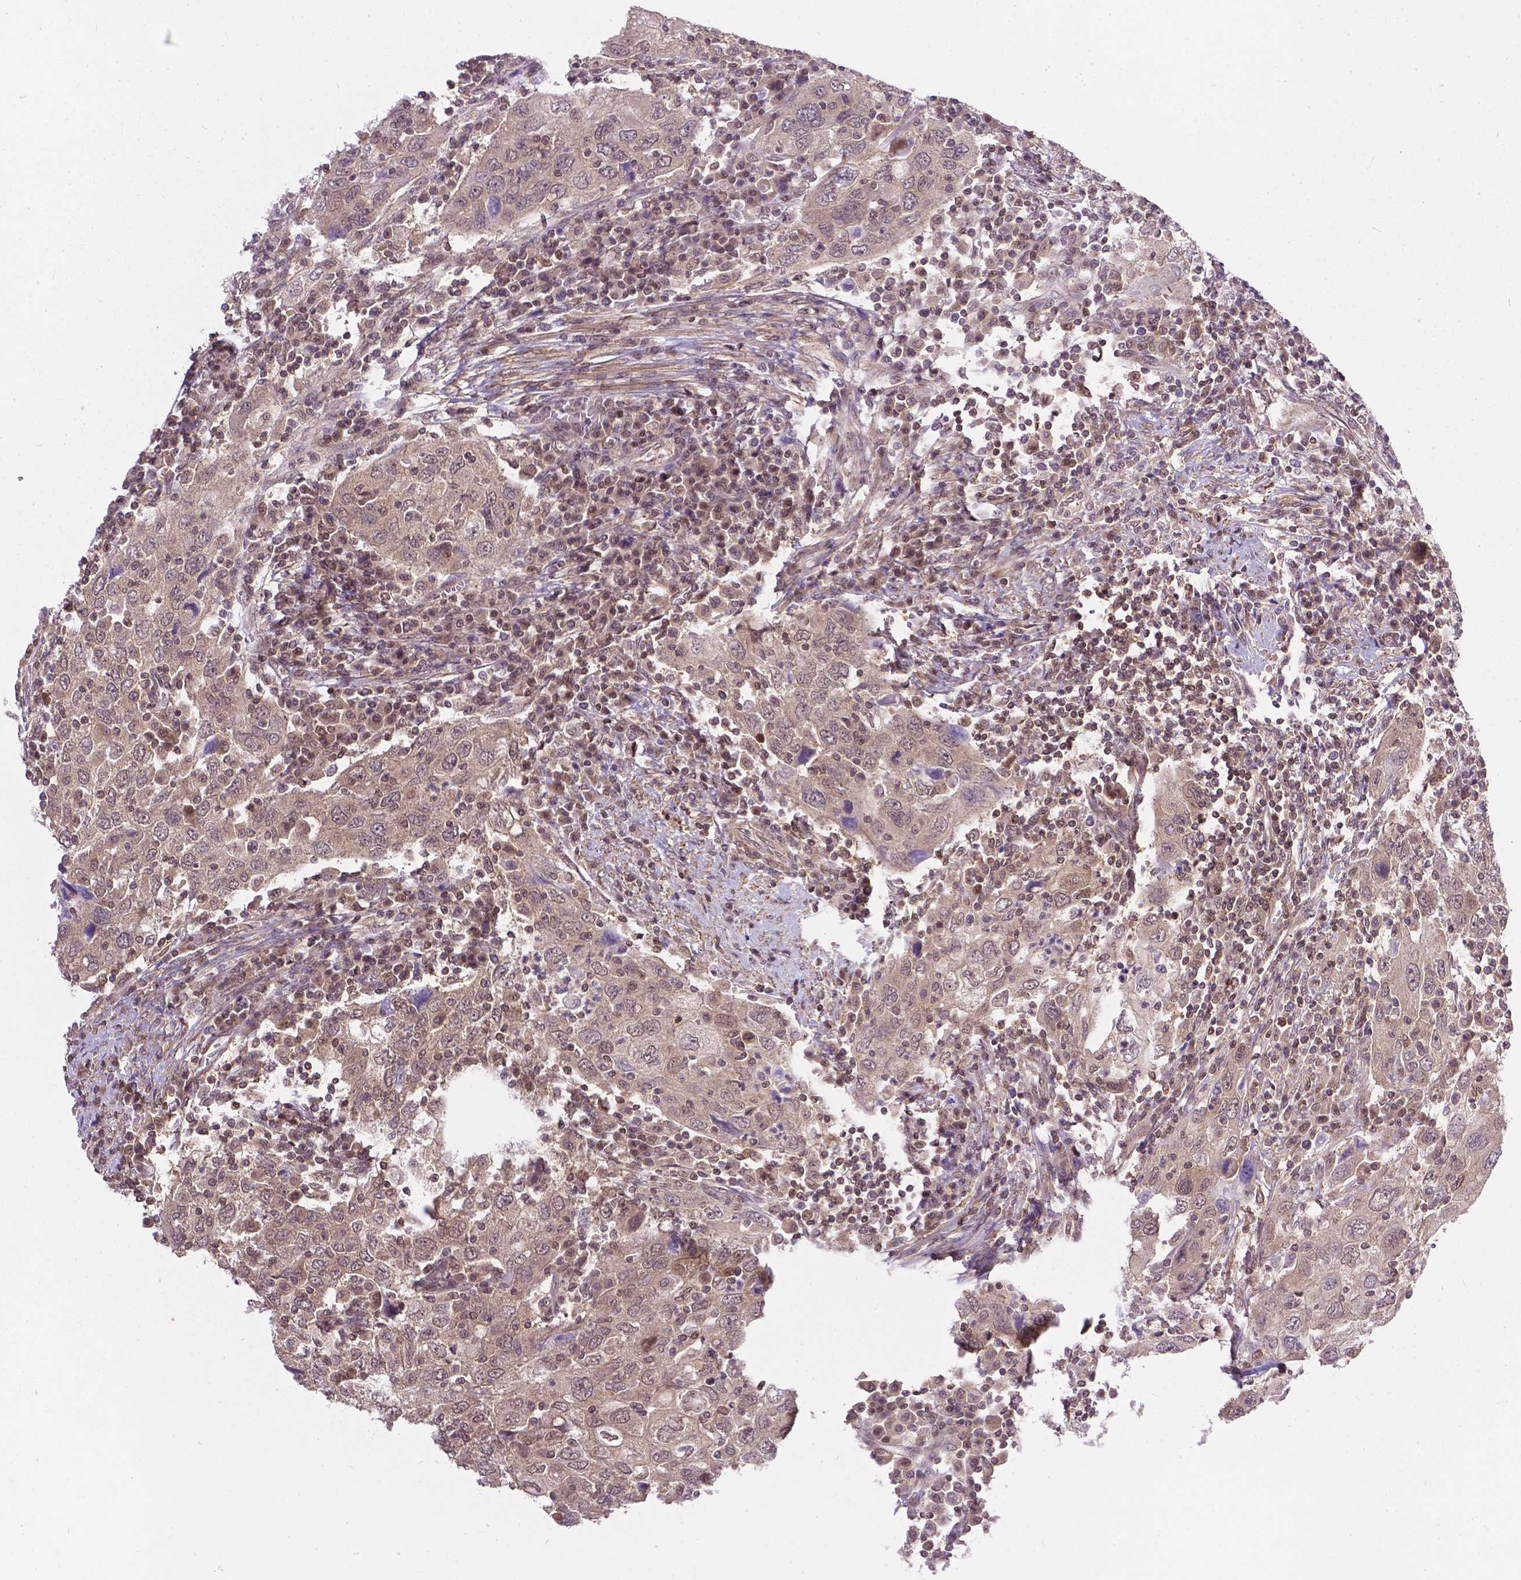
{"staining": {"intensity": "weak", "quantity": "25%-75%", "location": "cytoplasmic/membranous,nuclear"}, "tissue": "urothelial cancer", "cell_type": "Tumor cells", "image_type": "cancer", "snomed": [{"axis": "morphology", "description": "Urothelial carcinoma, High grade"}, {"axis": "topography", "description": "Urinary bladder"}], "caption": "Urothelial cancer stained with a protein marker shows weak staining in tumor cells.", "gene": "OTUB1", "patient": {"sex": "male", "age": 76}}